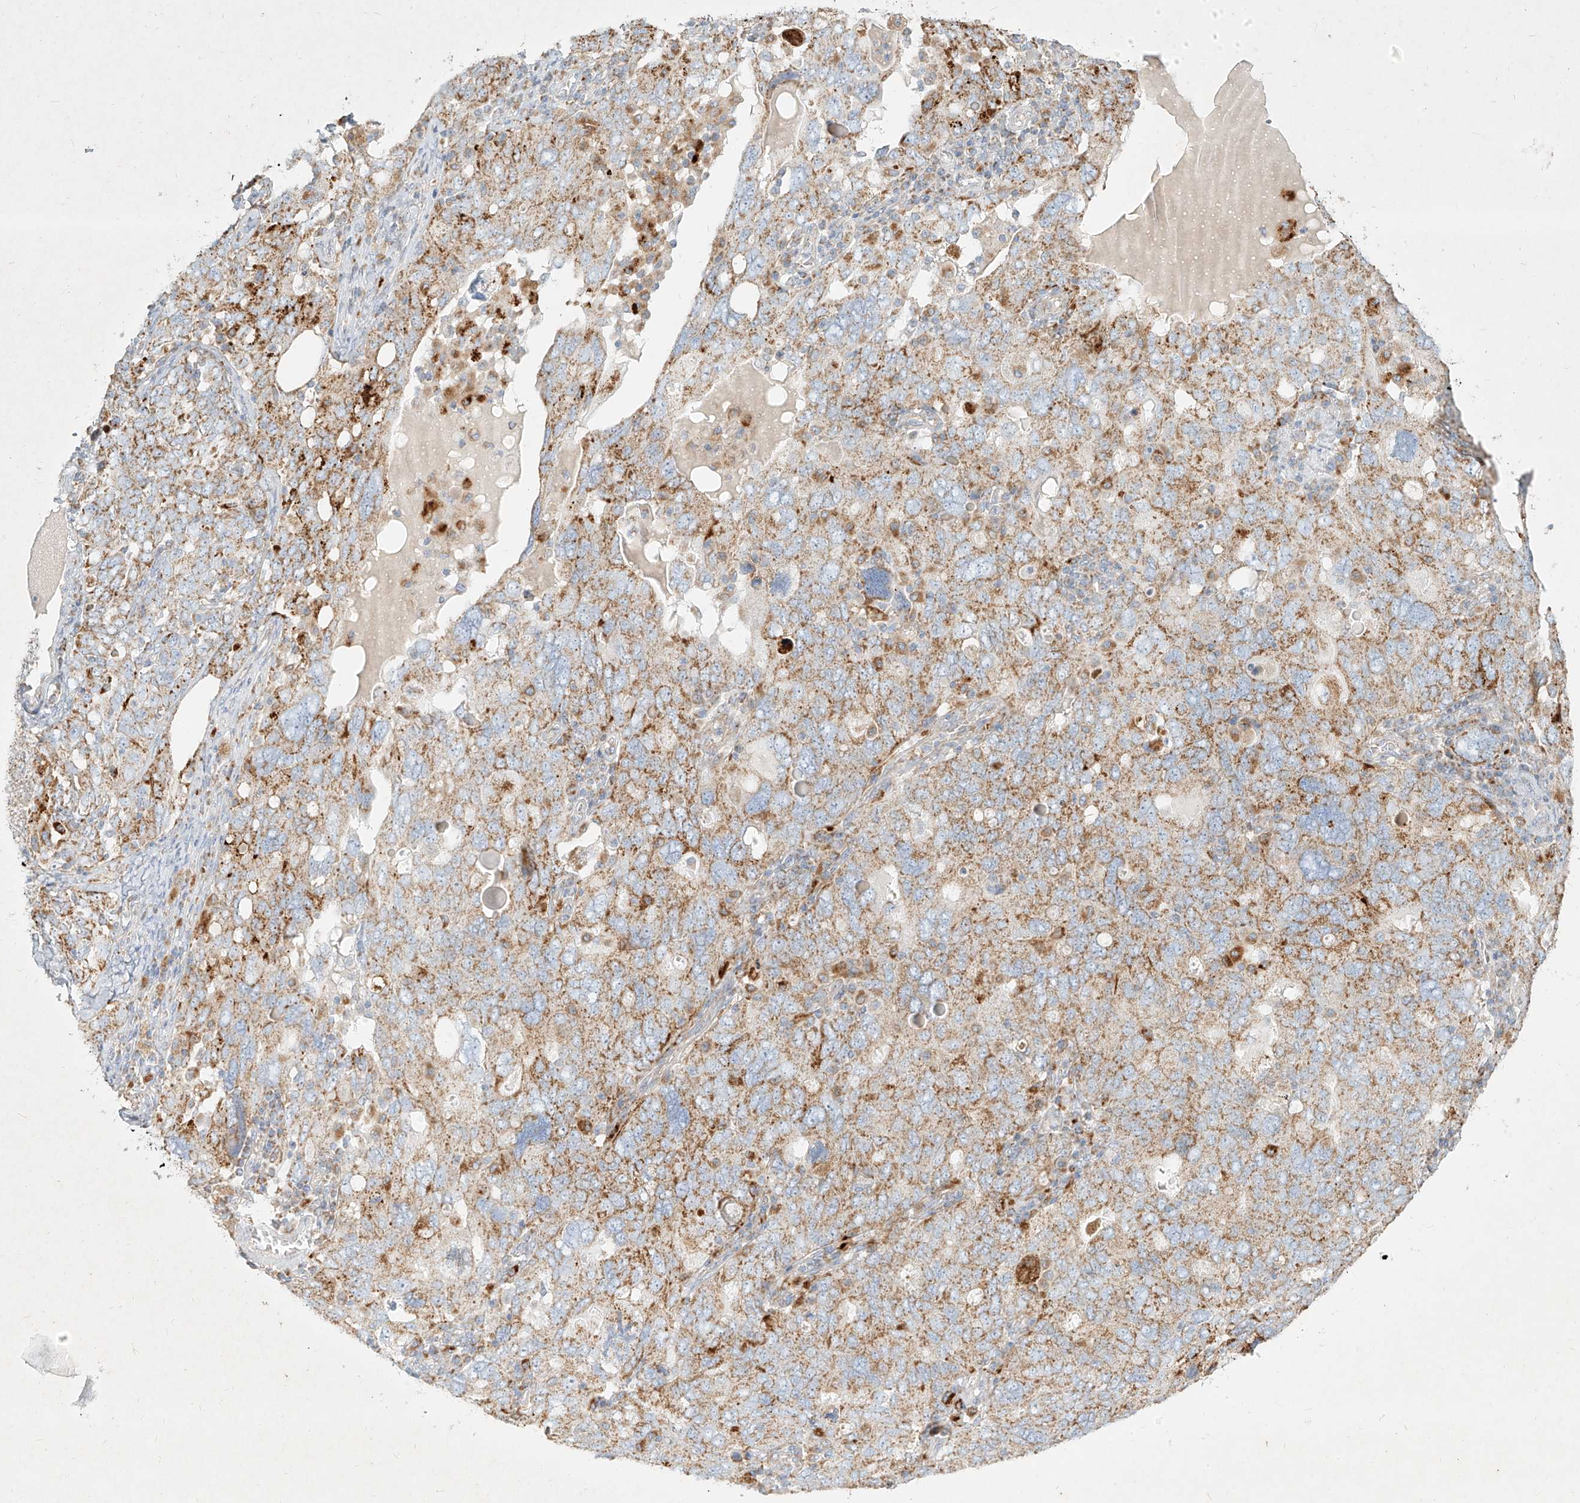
{"staining": {"intensity": "moderate", "quantity": "25%-75%", "location": "cytoplasmic/membranous"}, "tissue": "ovarian cancer", "cell_type": "Tumor cells", "image_type": "cancer", "snomed": [{"axis": "morphology", "description": "Carcinoma, endometroid"}, {"axis": "topography", "description": "Ovary"}], "caption": "Immunohistochemical staining of ovarian cancer exhibits moderate cytoplasmic/membranous protein expression in about 25%-75% of tumor cells.", "gene": "MTX2", "patient": {"sex": "female", "age": 62}}